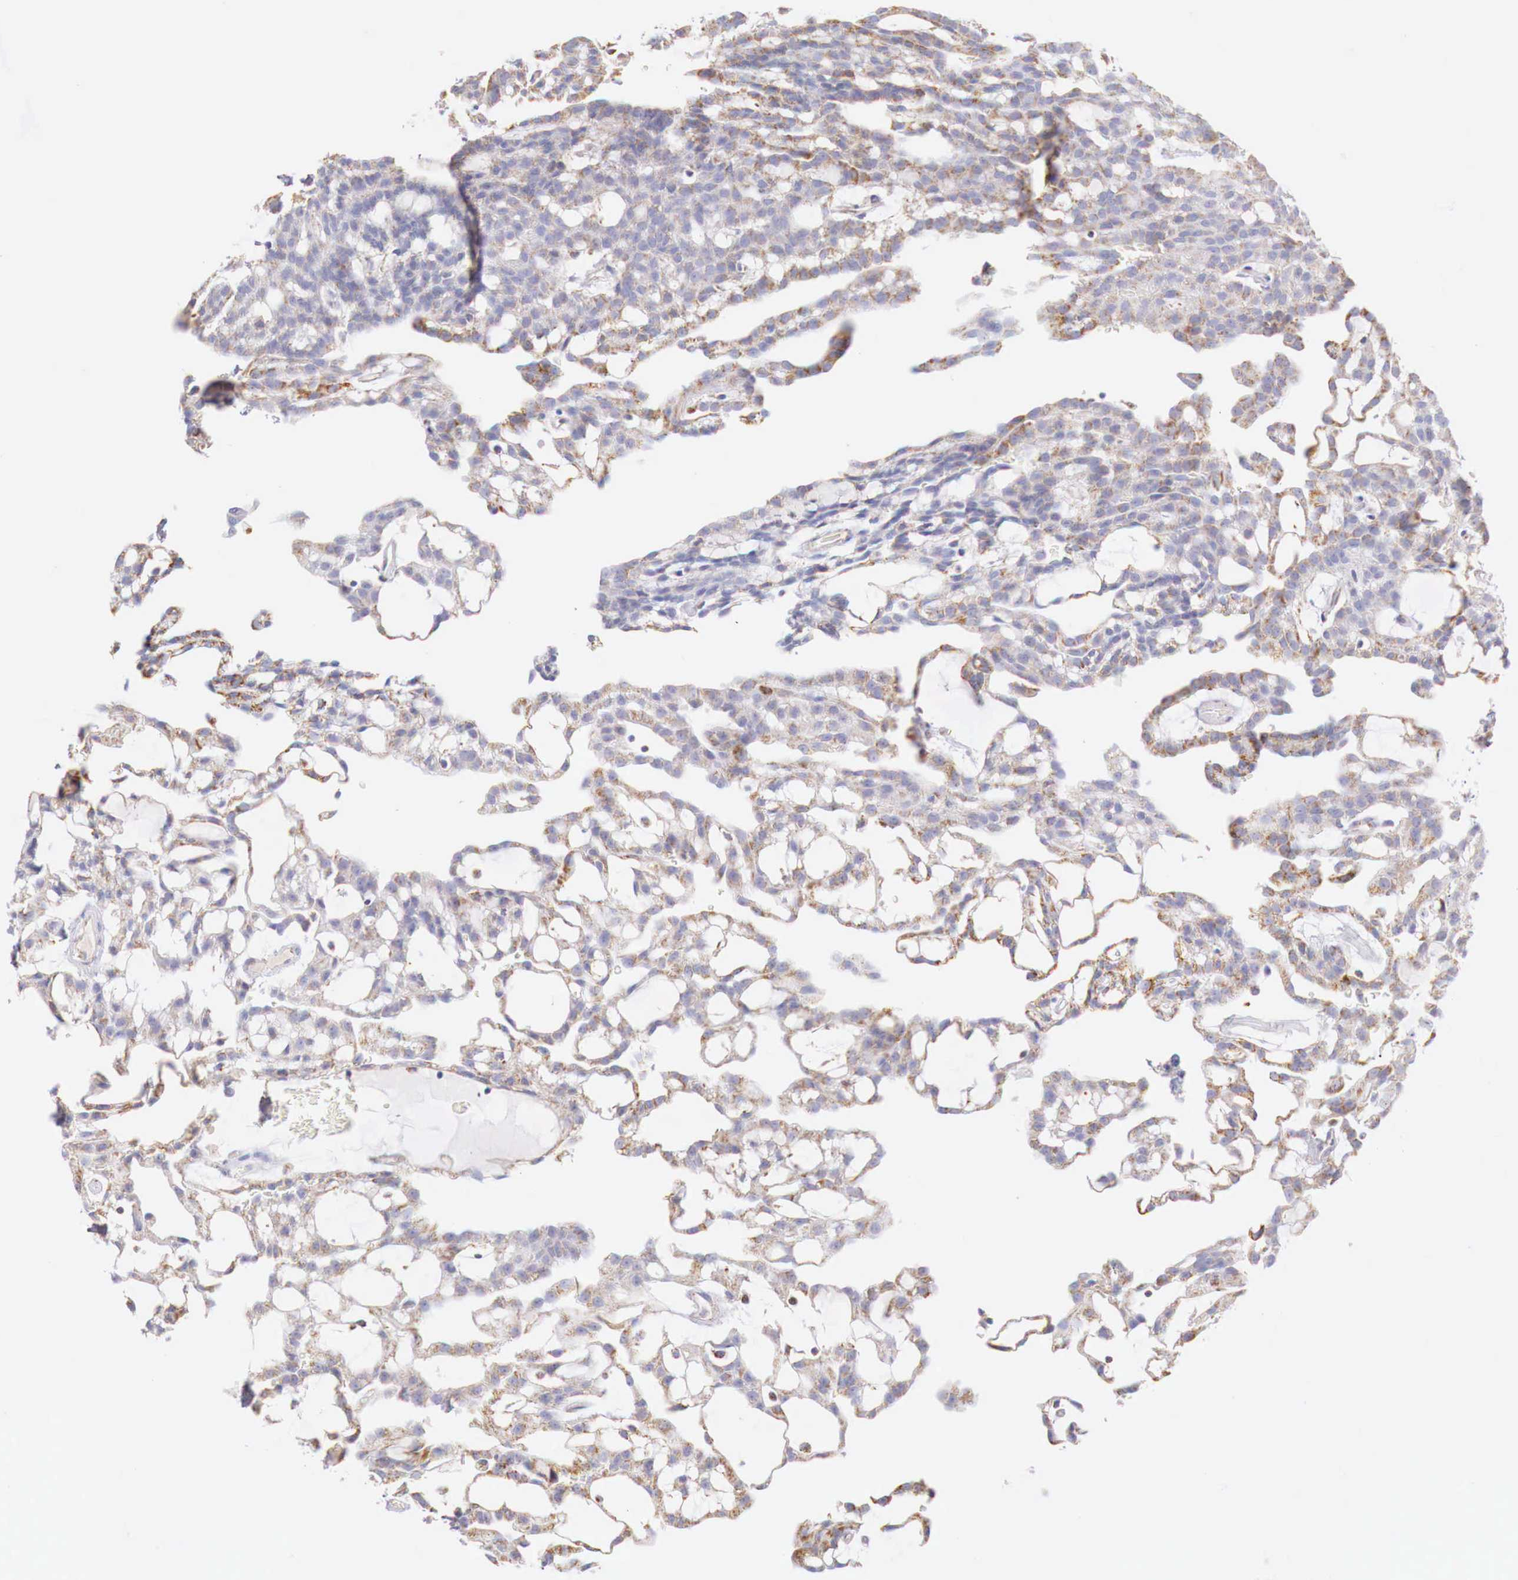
{"staining": {"intensity": "weak", "quantity": "25%-75%", "location": "cytoplasmic/membranous"}, "tissue": "renal cancer", "cell_type": "Tumor cells", "image_type": "cancer", "snomed": [{"axis": "morphology", "description": "Adenocarcinoma, NOS"}, {"axis": "topography", "description": "Kidney"}], "caption": "Protein expression analysis of renal adenocarcinoma exhibits weak cytoplasmic/membranous staining in approximately 25%-75% of tumor cells.", "gene": "IDH3G", "patient": {"sex": "male", "age": 63}}